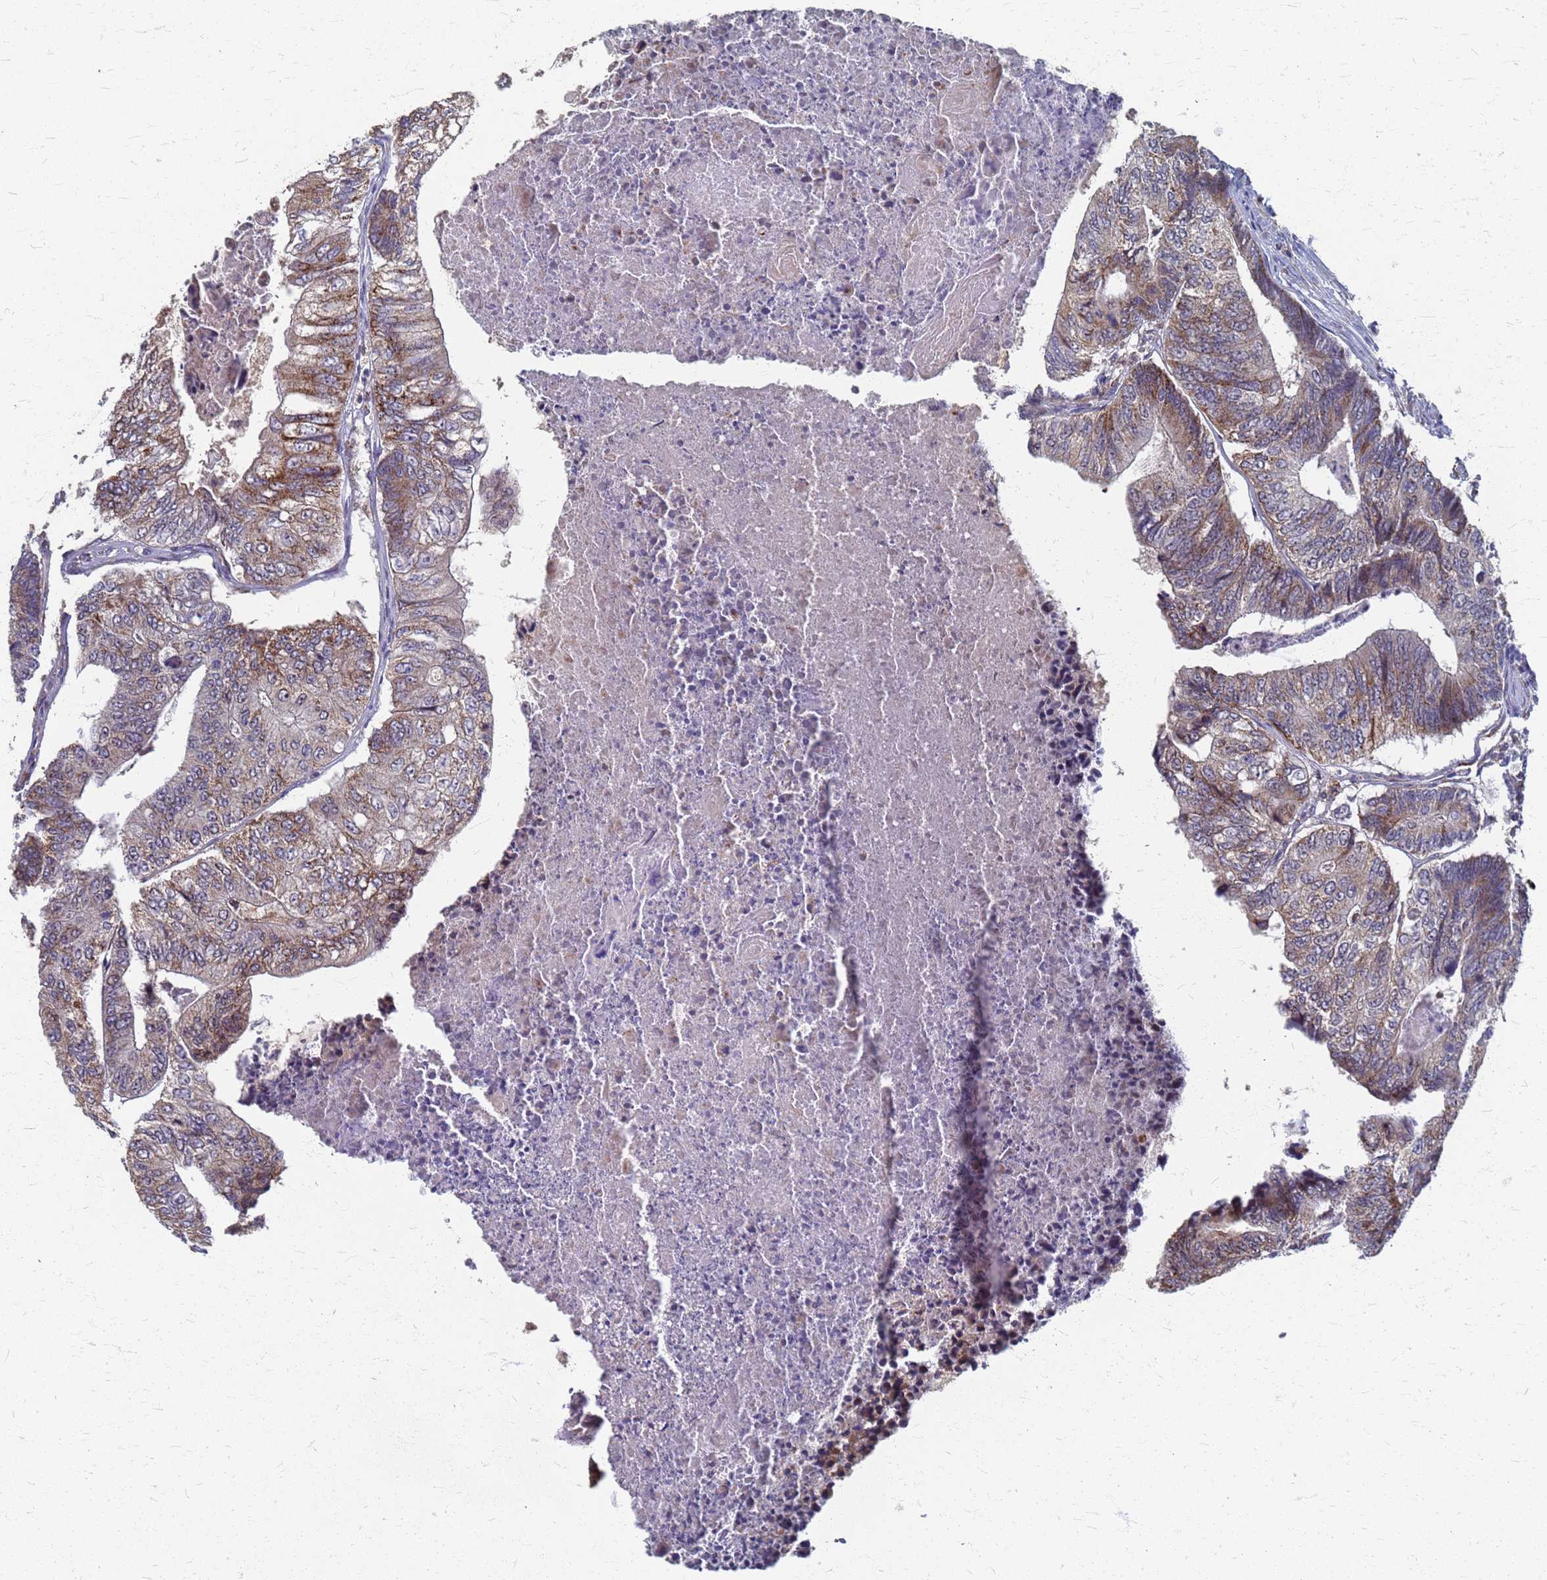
{"staining": {"intensity": "moderate", "quantity": "25%-75%", "location": "cytoplasmic/membranous"}, "tissue": "colorectal cancer", "cell_type": "Tumor cells", "image_type": "cancer", "snomed": [{"axis": "morphology", "description": "Adenocarcinoma, NOS"}, {"axis": "topography", "description": "Colon"}], "caption": "Approximately 25%-75% of tumor cells in human adenocarcinoma (colorectal) display moderate cytoplasmic/membranous protein staining as visualized by brown immunohistochemical staining.", "gene": "ATPAF1", "patient": {"sex": "female", "age": 67}}